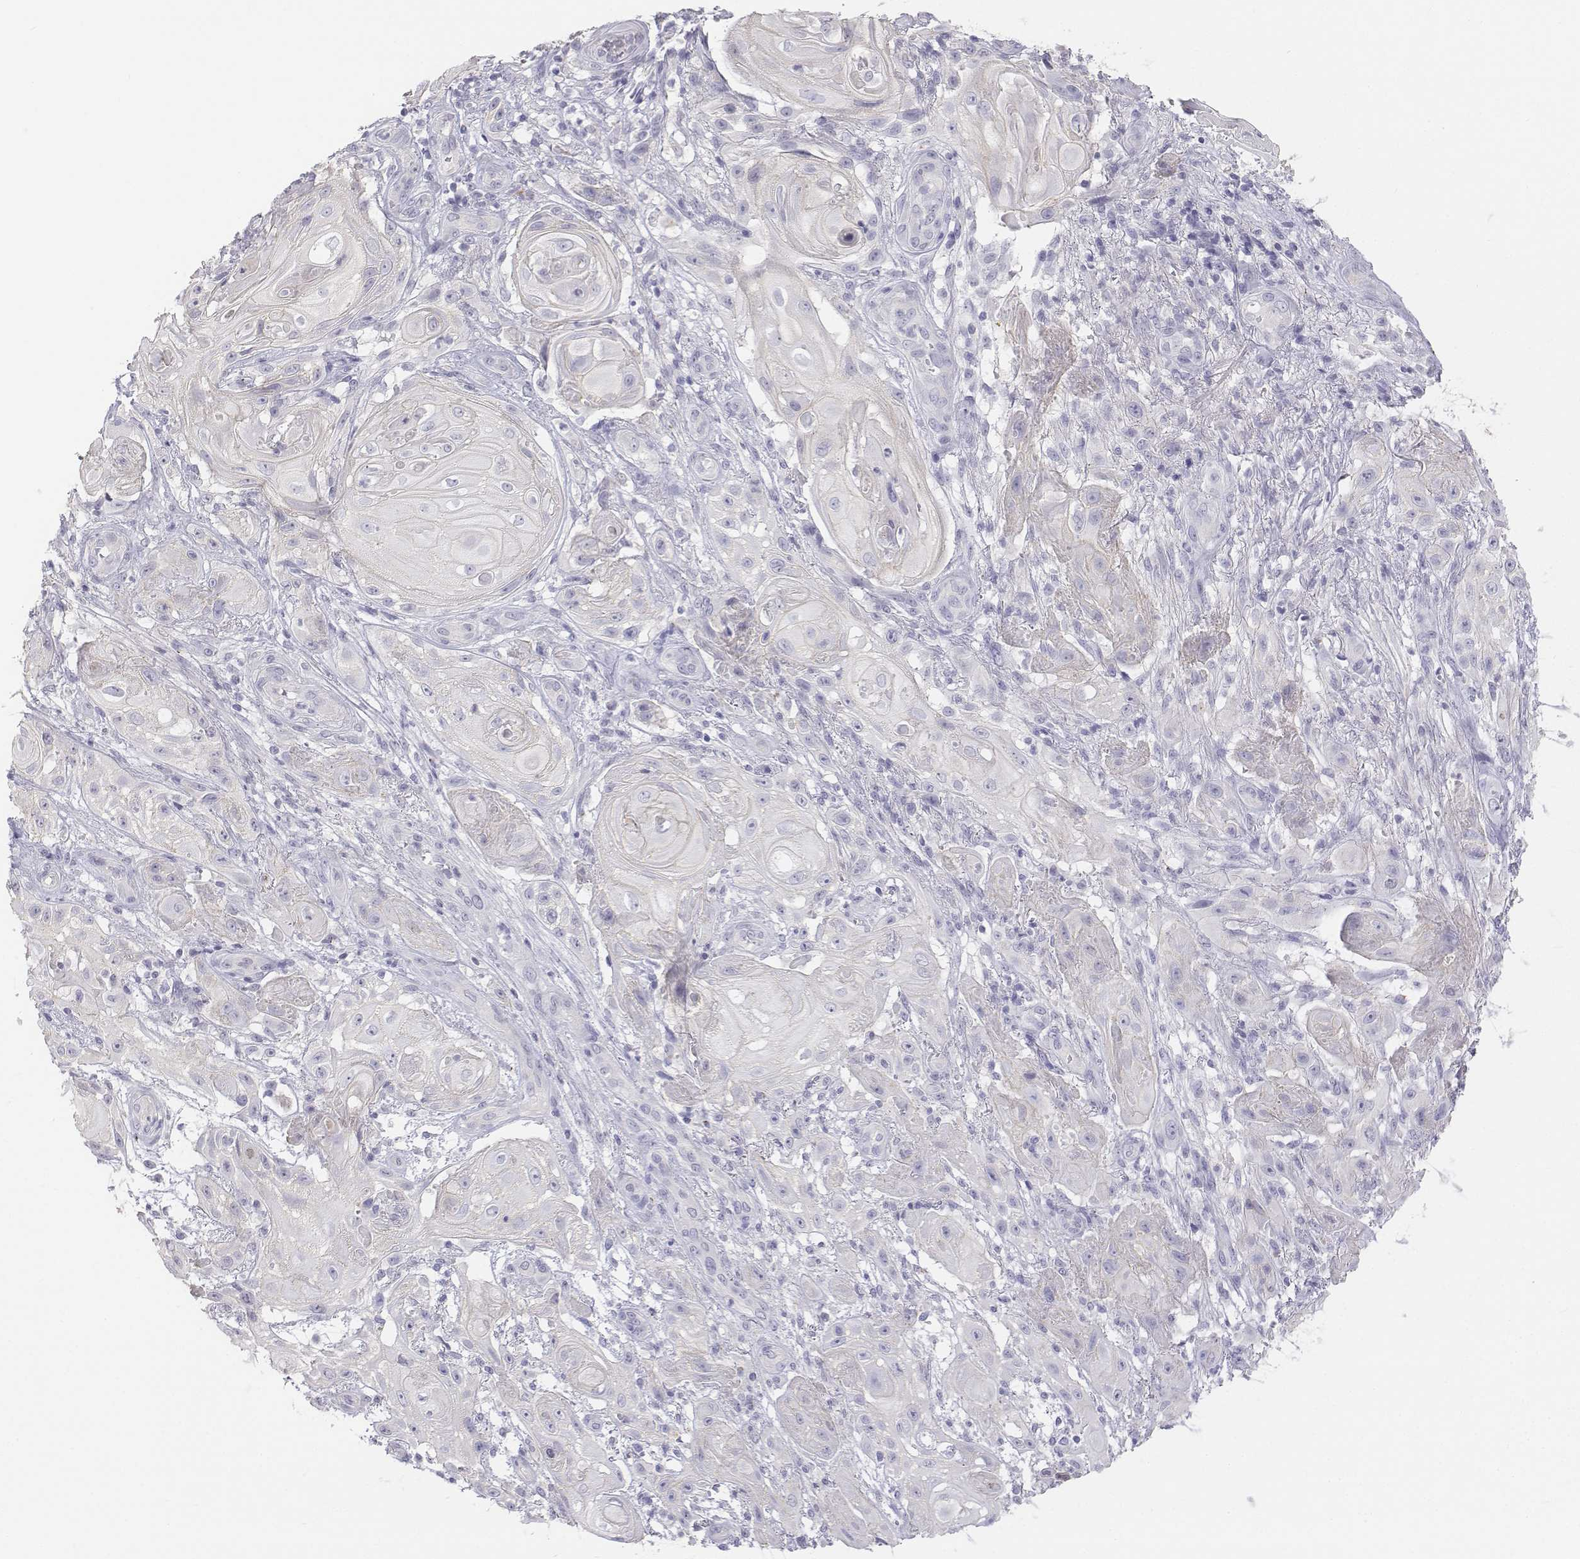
{"staining": {"intensity": "negative", "quantity": "none", "location": "none"}, "tissue": "skin cancer", "cell_type": "Tumor cells", "image_type": "cancer", "snomed": [{"axis": "morphology", "description": "Squamous cell carcinoma, NOS"}, {"axis": "topography", "description": "Skin"}], "caption": "High magnification brightfield microscopy of skin squamous cell carcinoma stained with DAB (brown) and counterstained with hematoxylin (blue): tumor cells show no significant positivity. Brightfield microscopy of IHC stained with DAB (brown) and hematoxylin (blue), captured at high magnification.", "gene": "LGSN", "patient": {"sex": "male", "age": 62}}